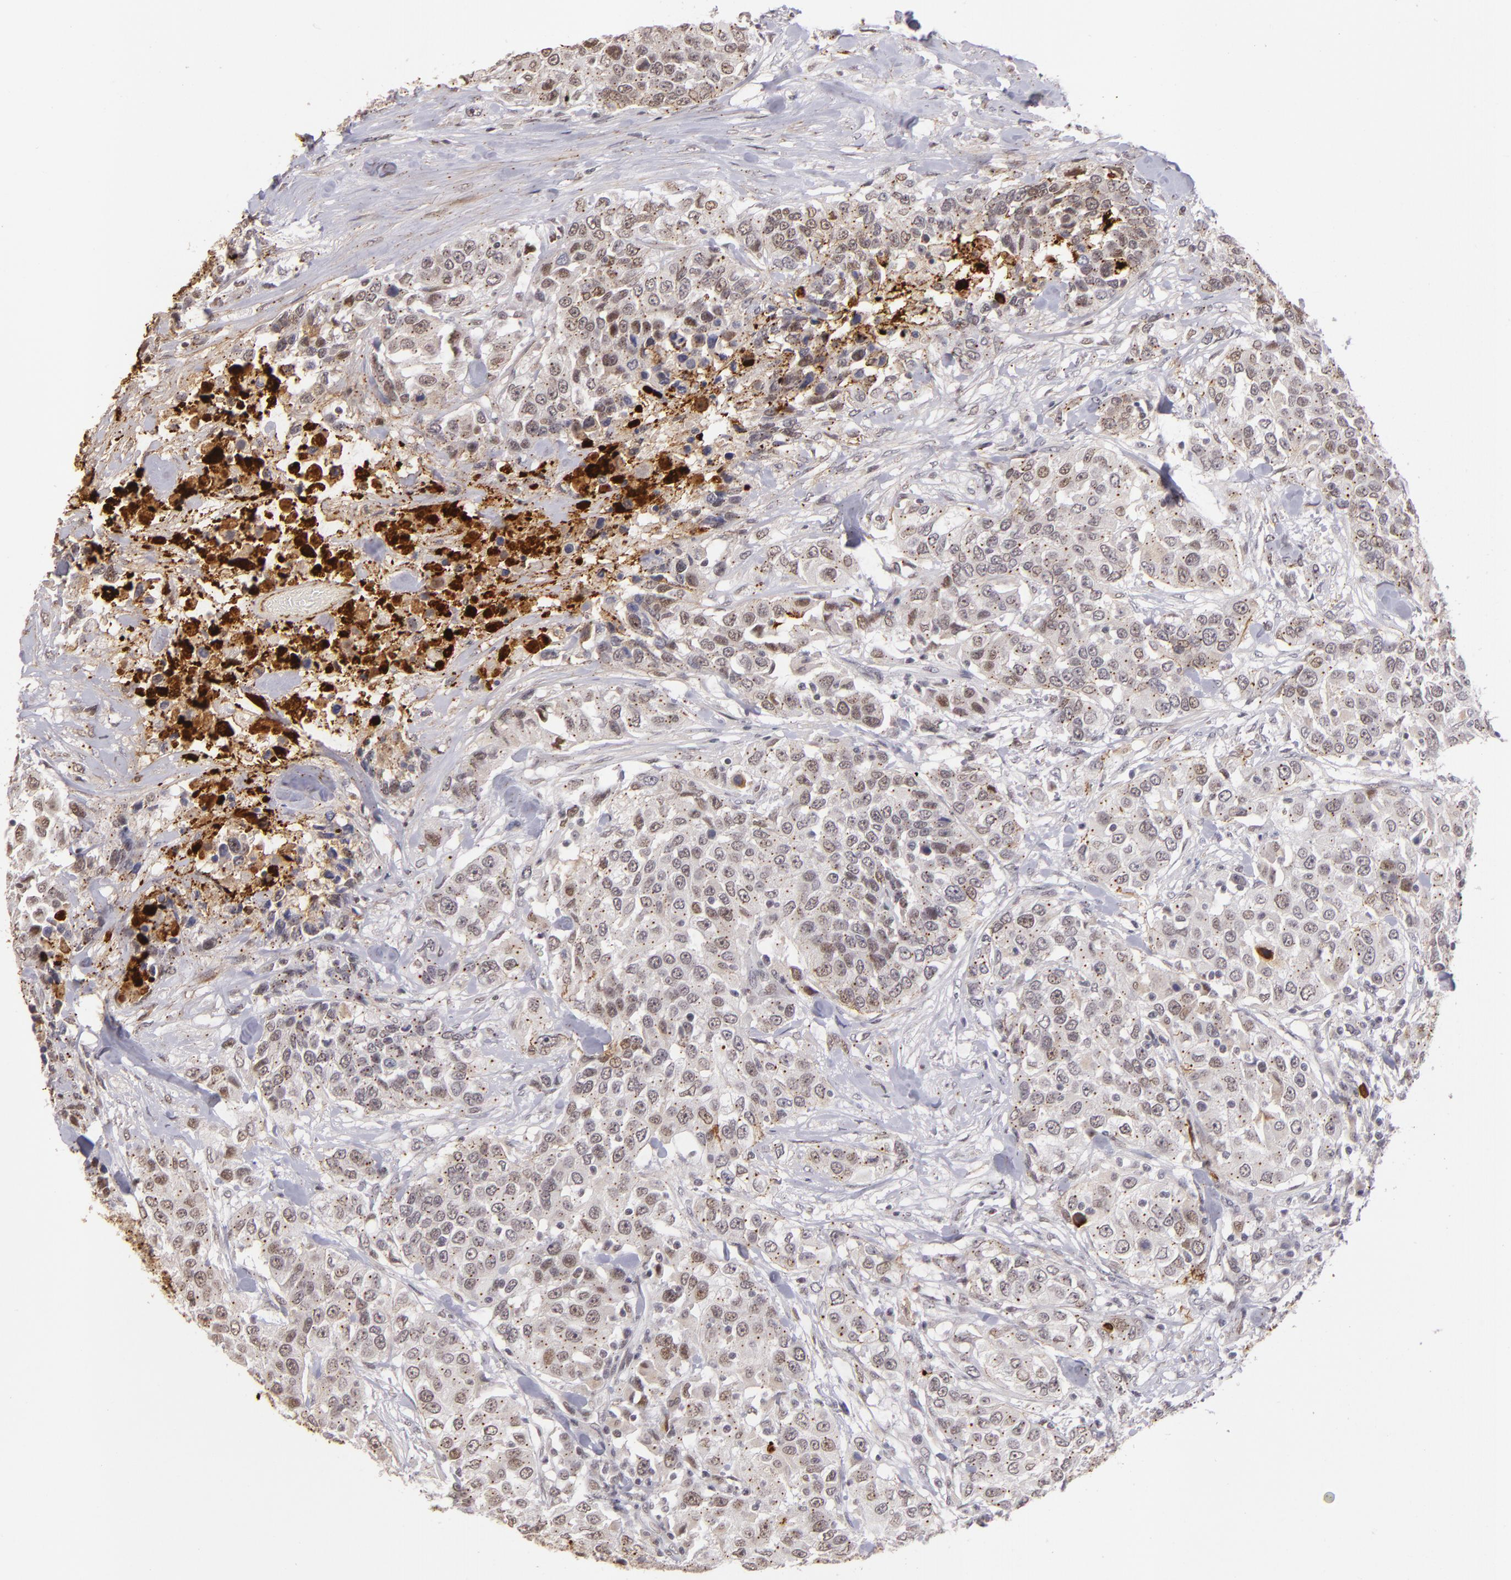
{"staining": {"intensity": "weak", "quantity": "<25%", "location": "nuclear"}, "tissue": "urothelial cancer", "cell_type": "Tumor cells", "image_type": "cancer", "snomed": [{"axis": "morphology", "description": "Urothelial carcinoma, High grade"}, {"axis": "topography", "description": "Urinary bladder"}], "caption": "A histopathology image of high-grade urothelial carcinoma stained for a protein displays no brown staining in tumor cells.", "gene": "RXRG", "patient": {"sex": "female", "age": 80}}